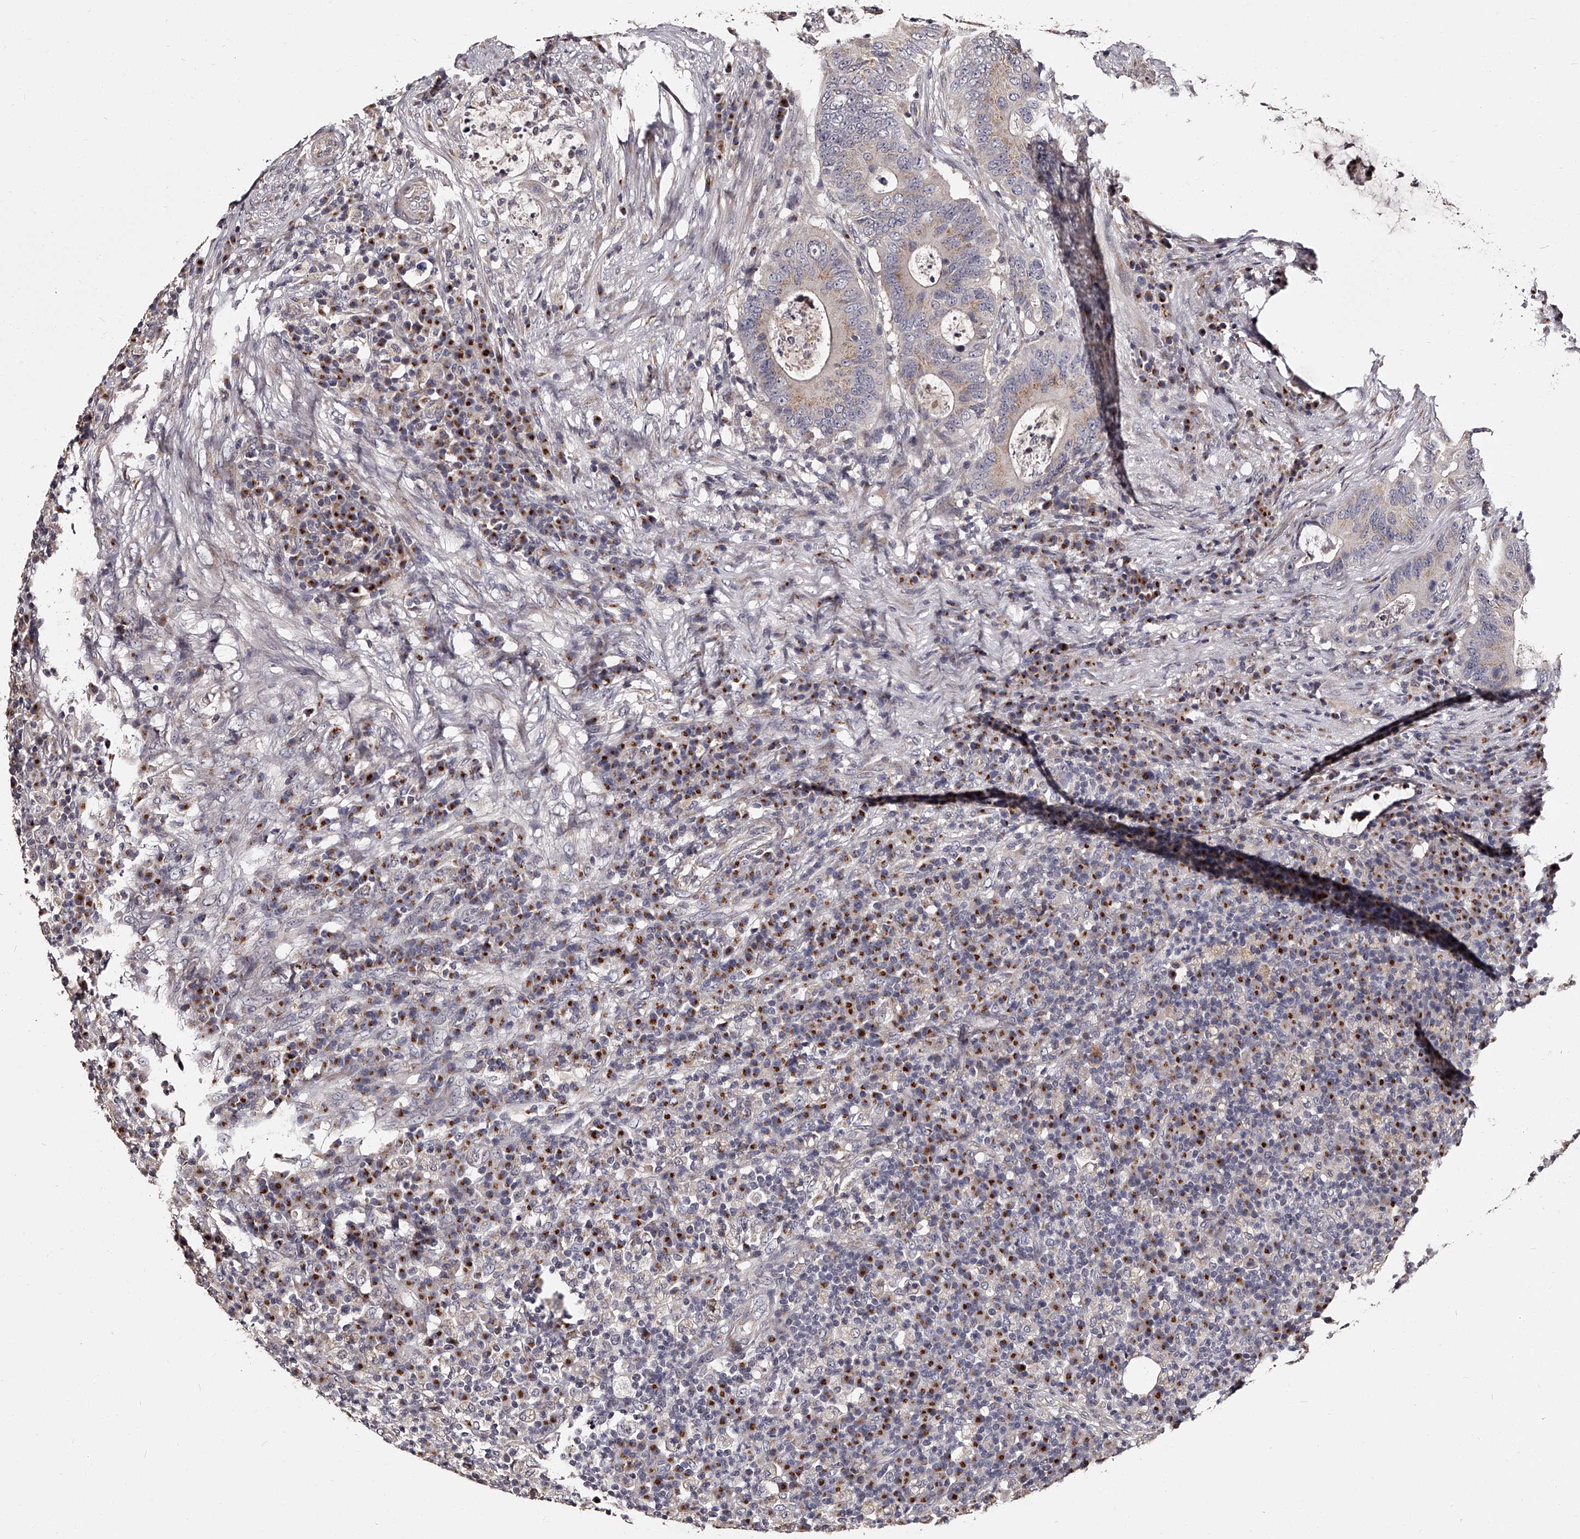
{"staining": {"intensity": "weak", "quantity": "<25%", "location": "cytoplasmic/membranous"}, "tissue": "colorectal cancer", "cell_type": "Tumor cells", "image_type": "cancer", "snomed": [{"axis": "morphology", "description": "Adenocarcinoma, NOS"}, {"axis": "topography", "description": "Colon"}], "caption": "The micrograph exhibits no significant positivity in tumor cells of colorectal cancer (adenocarcinoma).", "gene": "RSC1A1", "patient": {"sex": "male", "age": 83}}